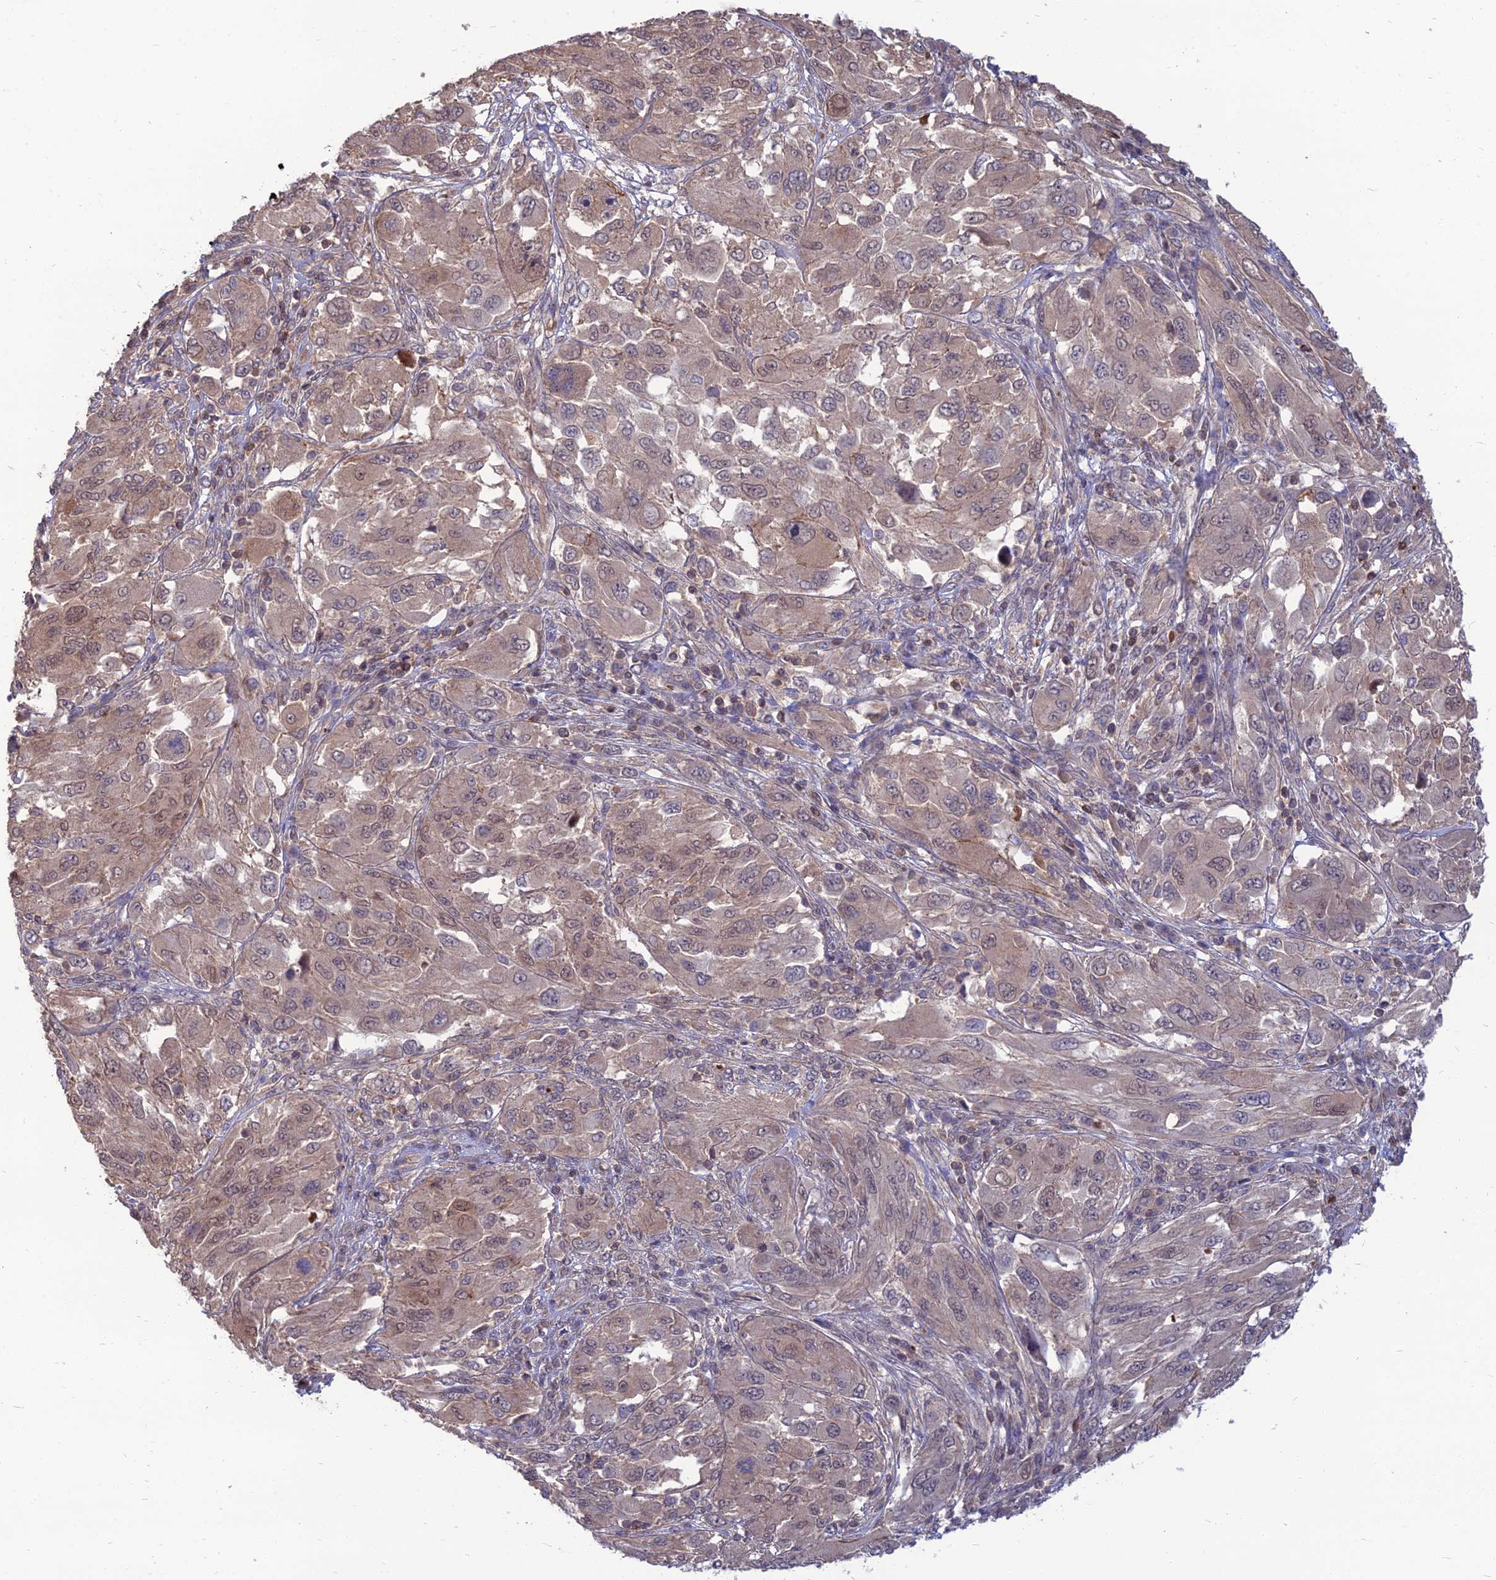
{"staining": {"intensity": "weak", "quantity": ">75%", "location": "cytoplasmic/membranous,nuclear"}, "tissue": "melanoma", "cell_type": "Tumor cells", "image_type": "cancer", "snomed": [{"axis": "morphology", "description": "Malignant melanoma, NOS"}, {"axis": "topography", "description": "Skin"}], "caption": "Immunohistochemical staining of human malignant melanoma displays weak cytoplasmic/membranous and nuclear protein positivity in about >75% of tumor cells. (IHC, brightfield microscopy, high magnification).", "gene": "OPA3", "patient": {"sex": "female", "age": 91}}